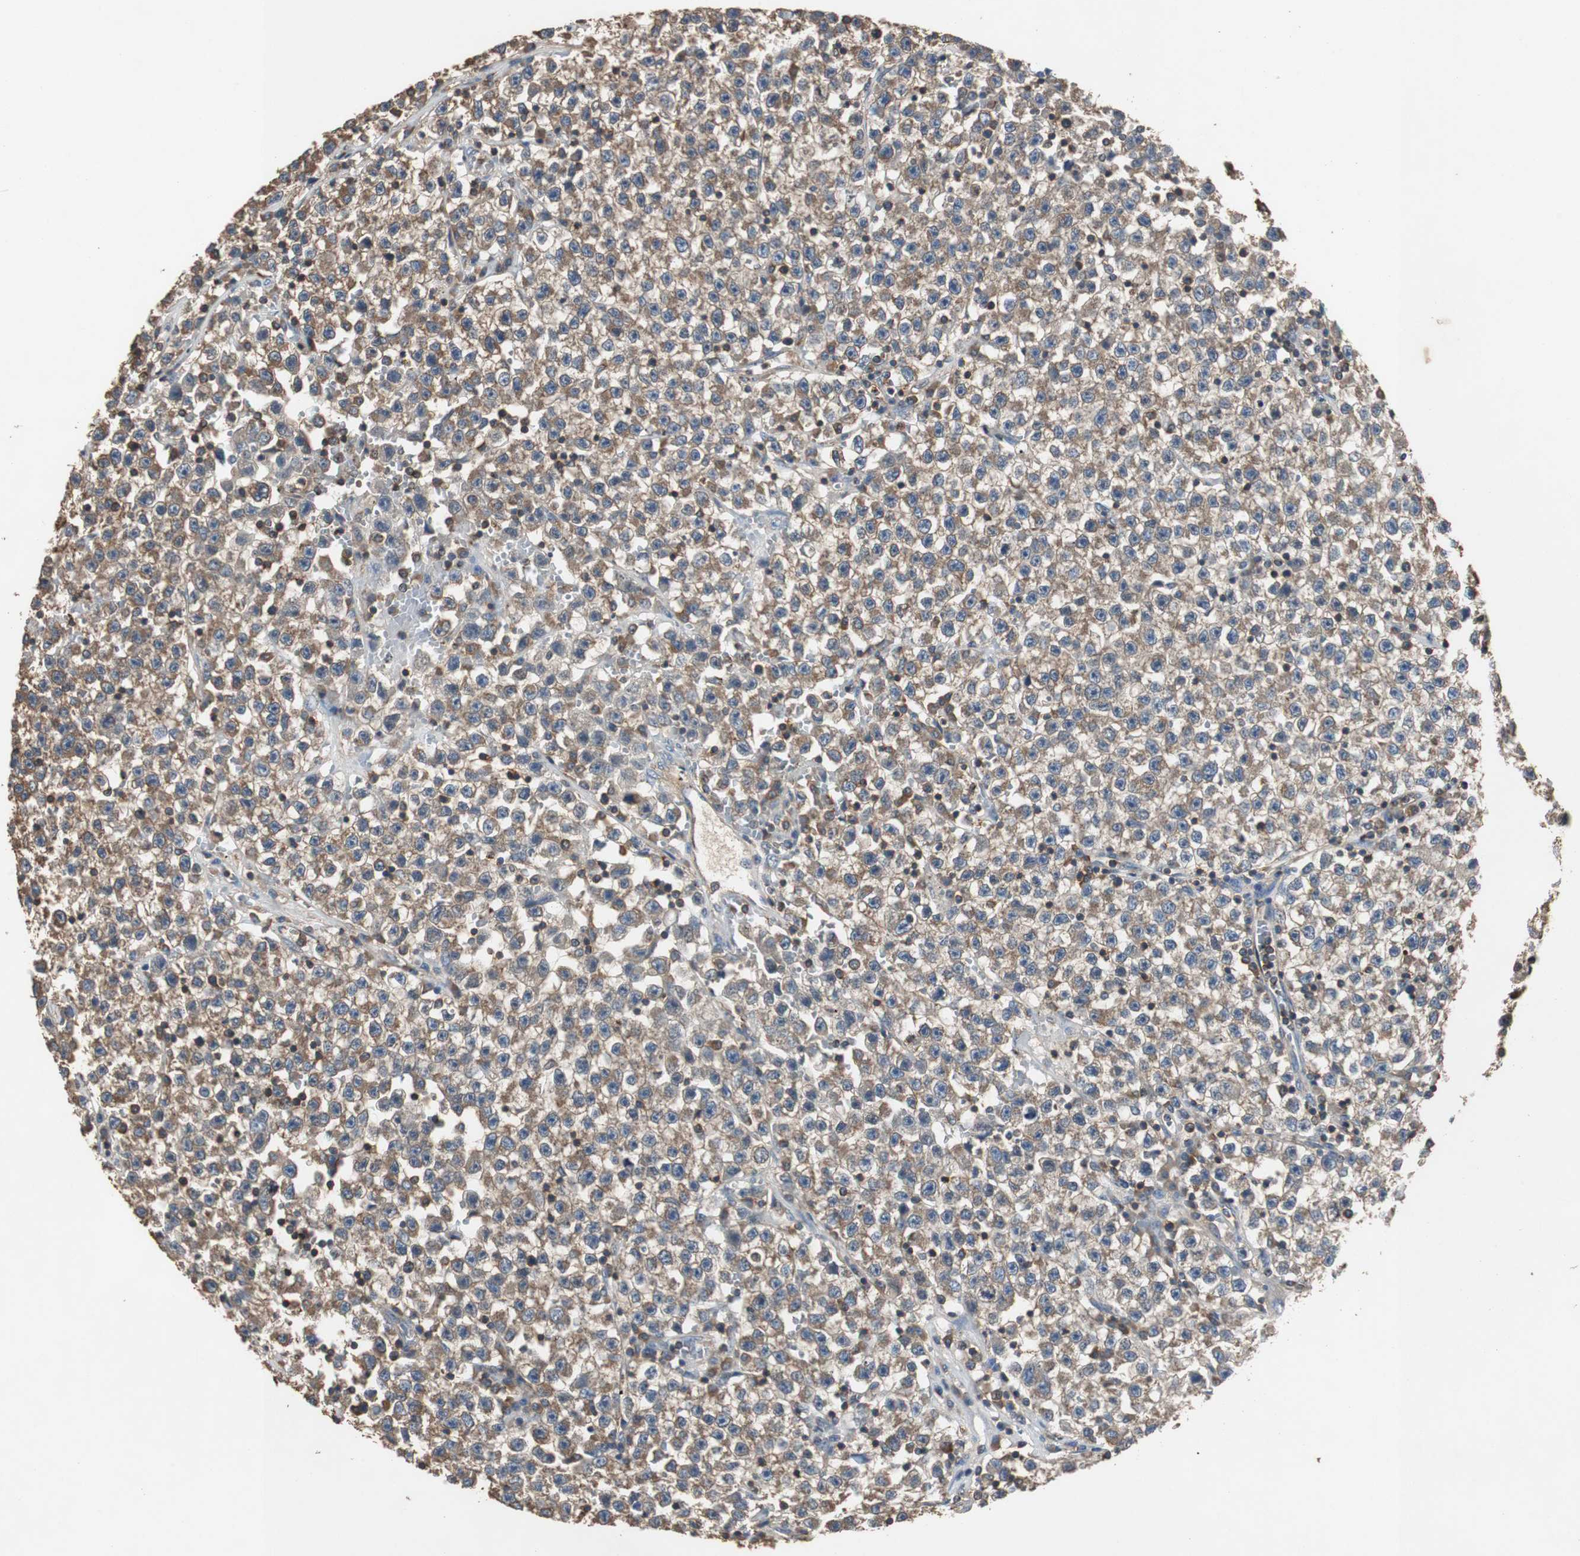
{"staining": {"intensity": "moderate", "quantity": ">75%", "location": "cytoplasmic/membranous"}, "tissue": "testis cancer", "cell_type": "Tumor cells", "image_type": "cancer", "snomed": [{"axis": "morphology", "description": "Seminoma, NOS"}, {"axis": "topography", "description": "Testis"}], "caption": "This is an image of immunohistochemistry (IHC) staining of testis seminoma, which shows moderate expression in the cytoplasmic/membranous of tumor cells.", "gene": "TNFRSF14", "patient": {"sex": "male", "age": 22}}